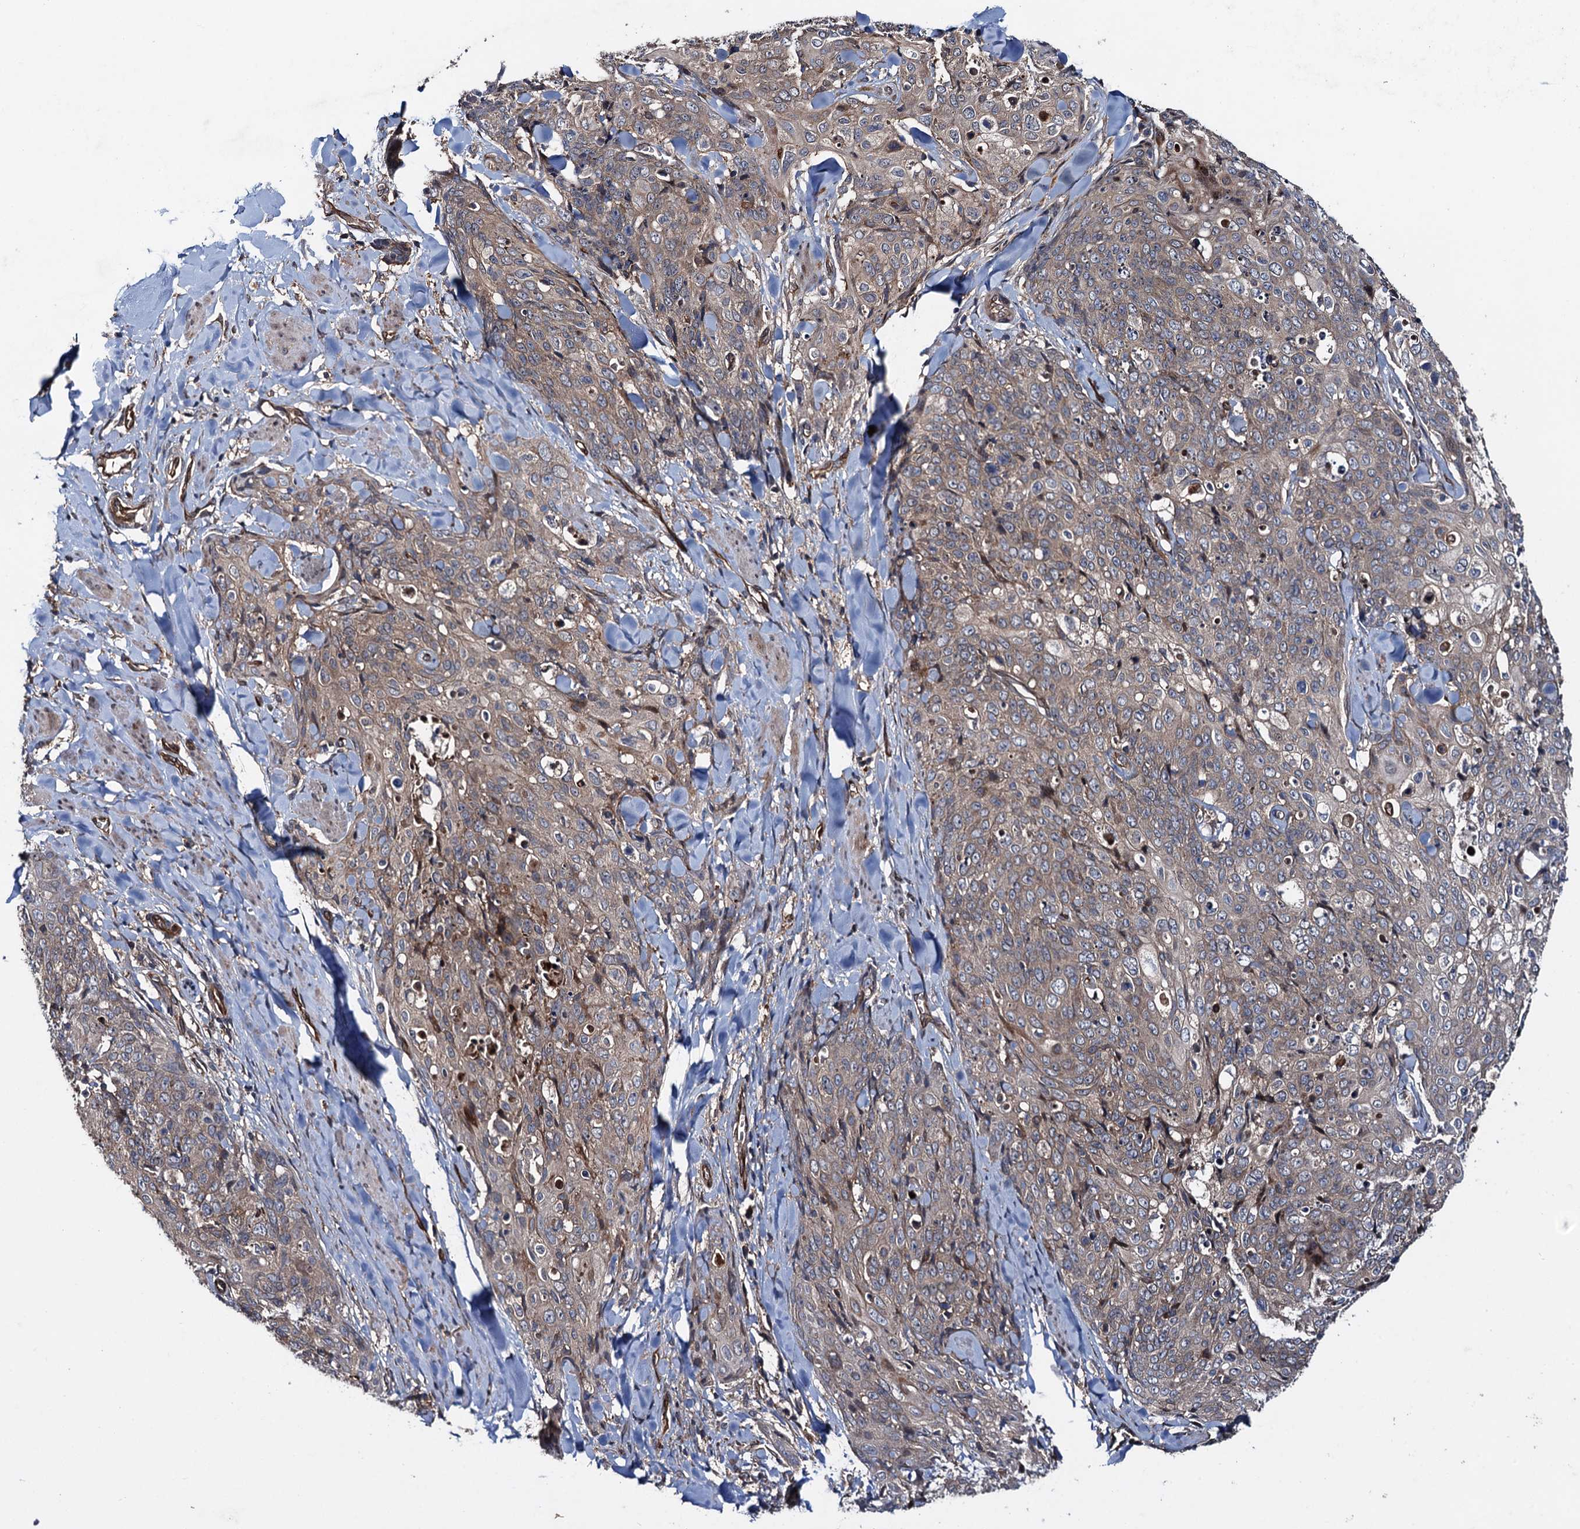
{"staining": {"intensity": "weak", "quantity": ">75%", "location": "cytoplasmic/membranous"}, "tissue": "skin cancer", "cell_type": "Tumor cells", "image_type": "cancer", "snomed": [{"axis": "morphology", "description": "Squamous cell carcinoma, NOS"}, {"axis": "topography", "description": "Skin"}, {"axis": "topography", "description": "Vulva"}], "caption": "Weak cytoplasmic/membranous staining for a protein is seen in approximately >75% of tumor cells of skin cancer (squamous cell carcinoma) using immunohistochemistry (IHC).", "gene": "RHOBTB1", "patient": {"sex": "female", "age": 85}}